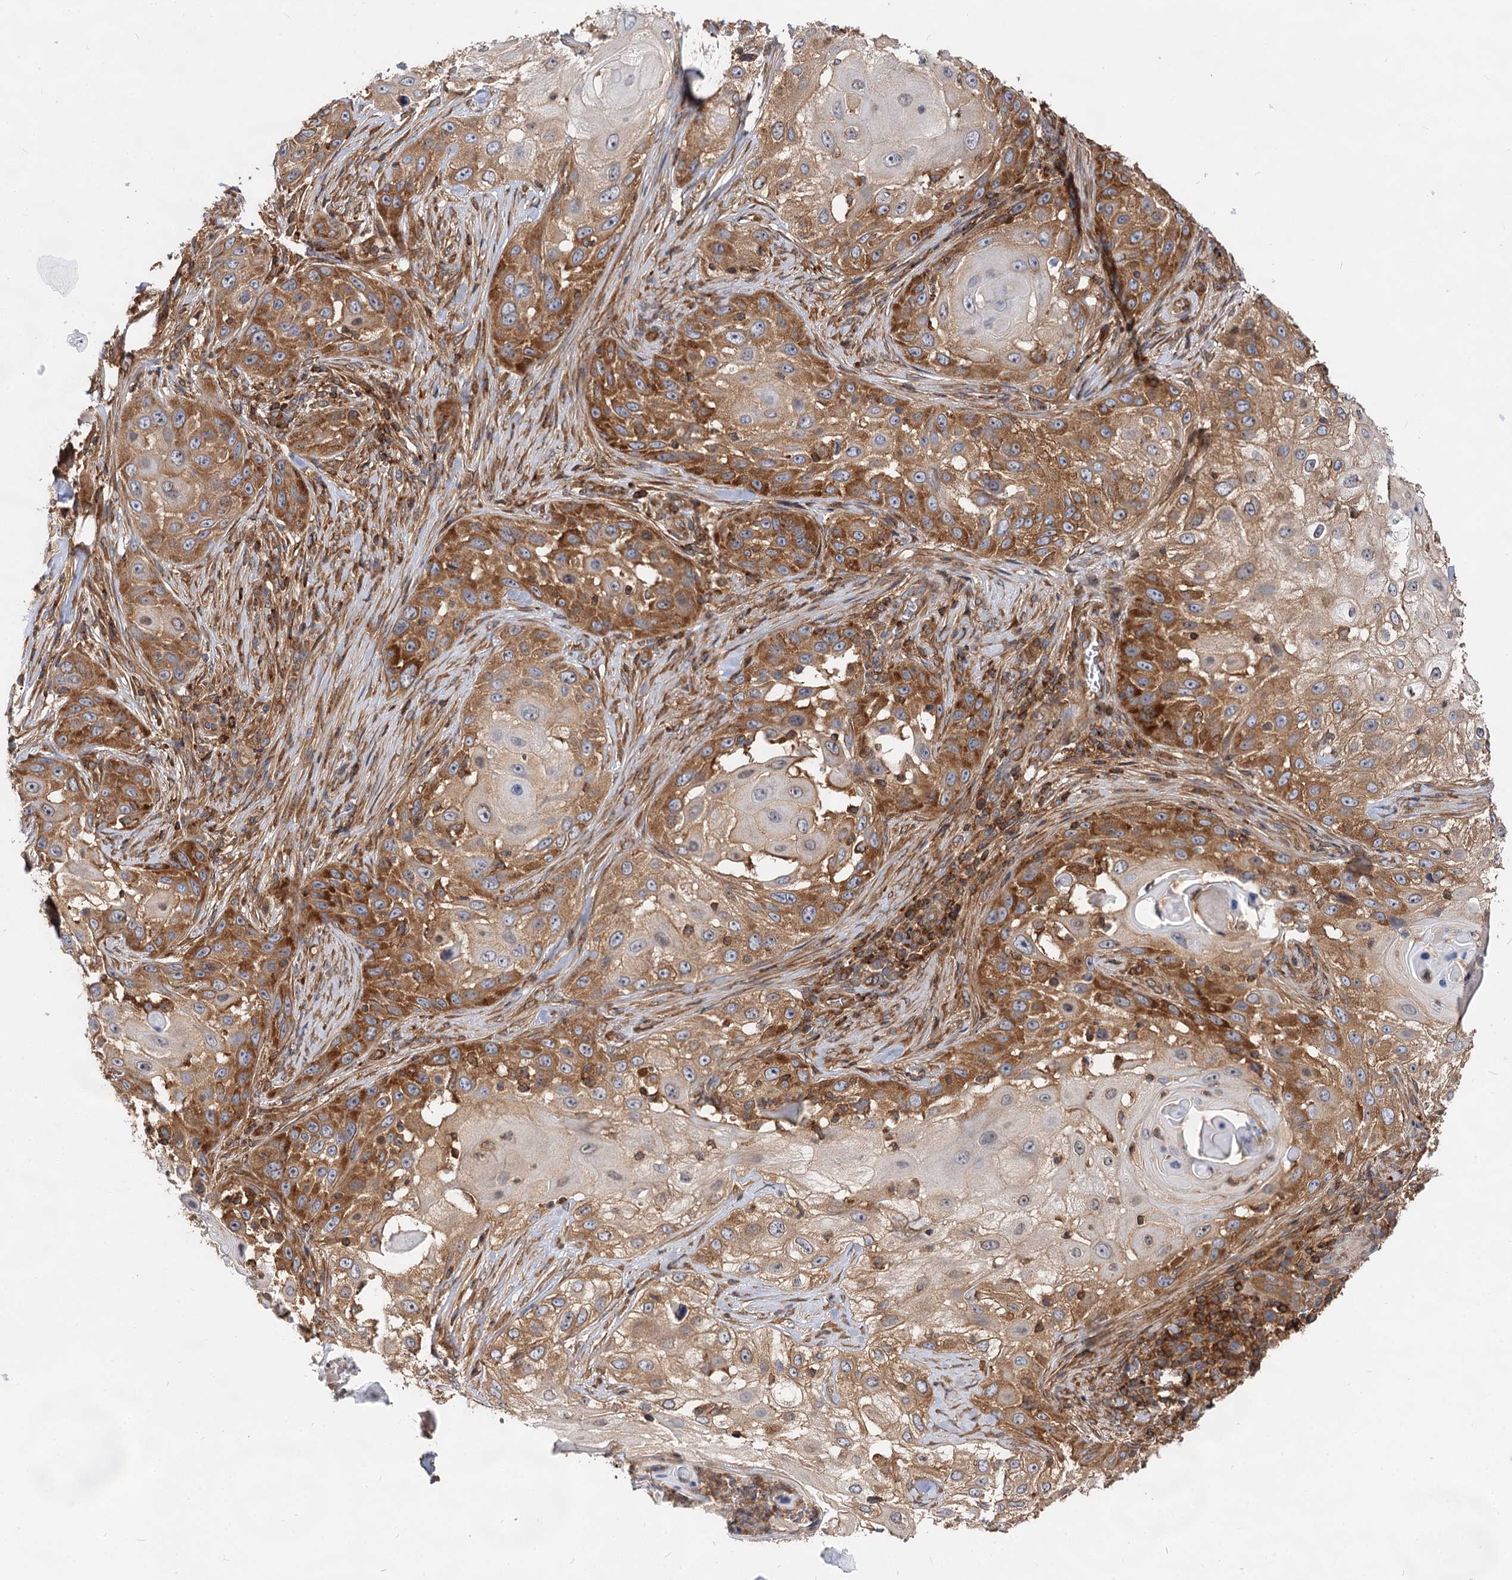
{"staining": {"intensity": "moderate", "quantity": ">75%", "location": "cytoplasmic/membranous"}, "tissue": "skin cancer", "cell_type": "Tumor cells", "image_type": "cancer", "snomed": [{"axis": "morphology", "description": "Squamous cell carcinoma, NOS"}, {"axis": "topography", "description": "Skin"}], "caption": "This is a photomicrograph of IHC staining of skin cancer, which shows moderate positivity in the cytoplasmic/membranous of tumor cells.", "gene": "PACS1", "patient": {"sex": "female", "age": 44}}